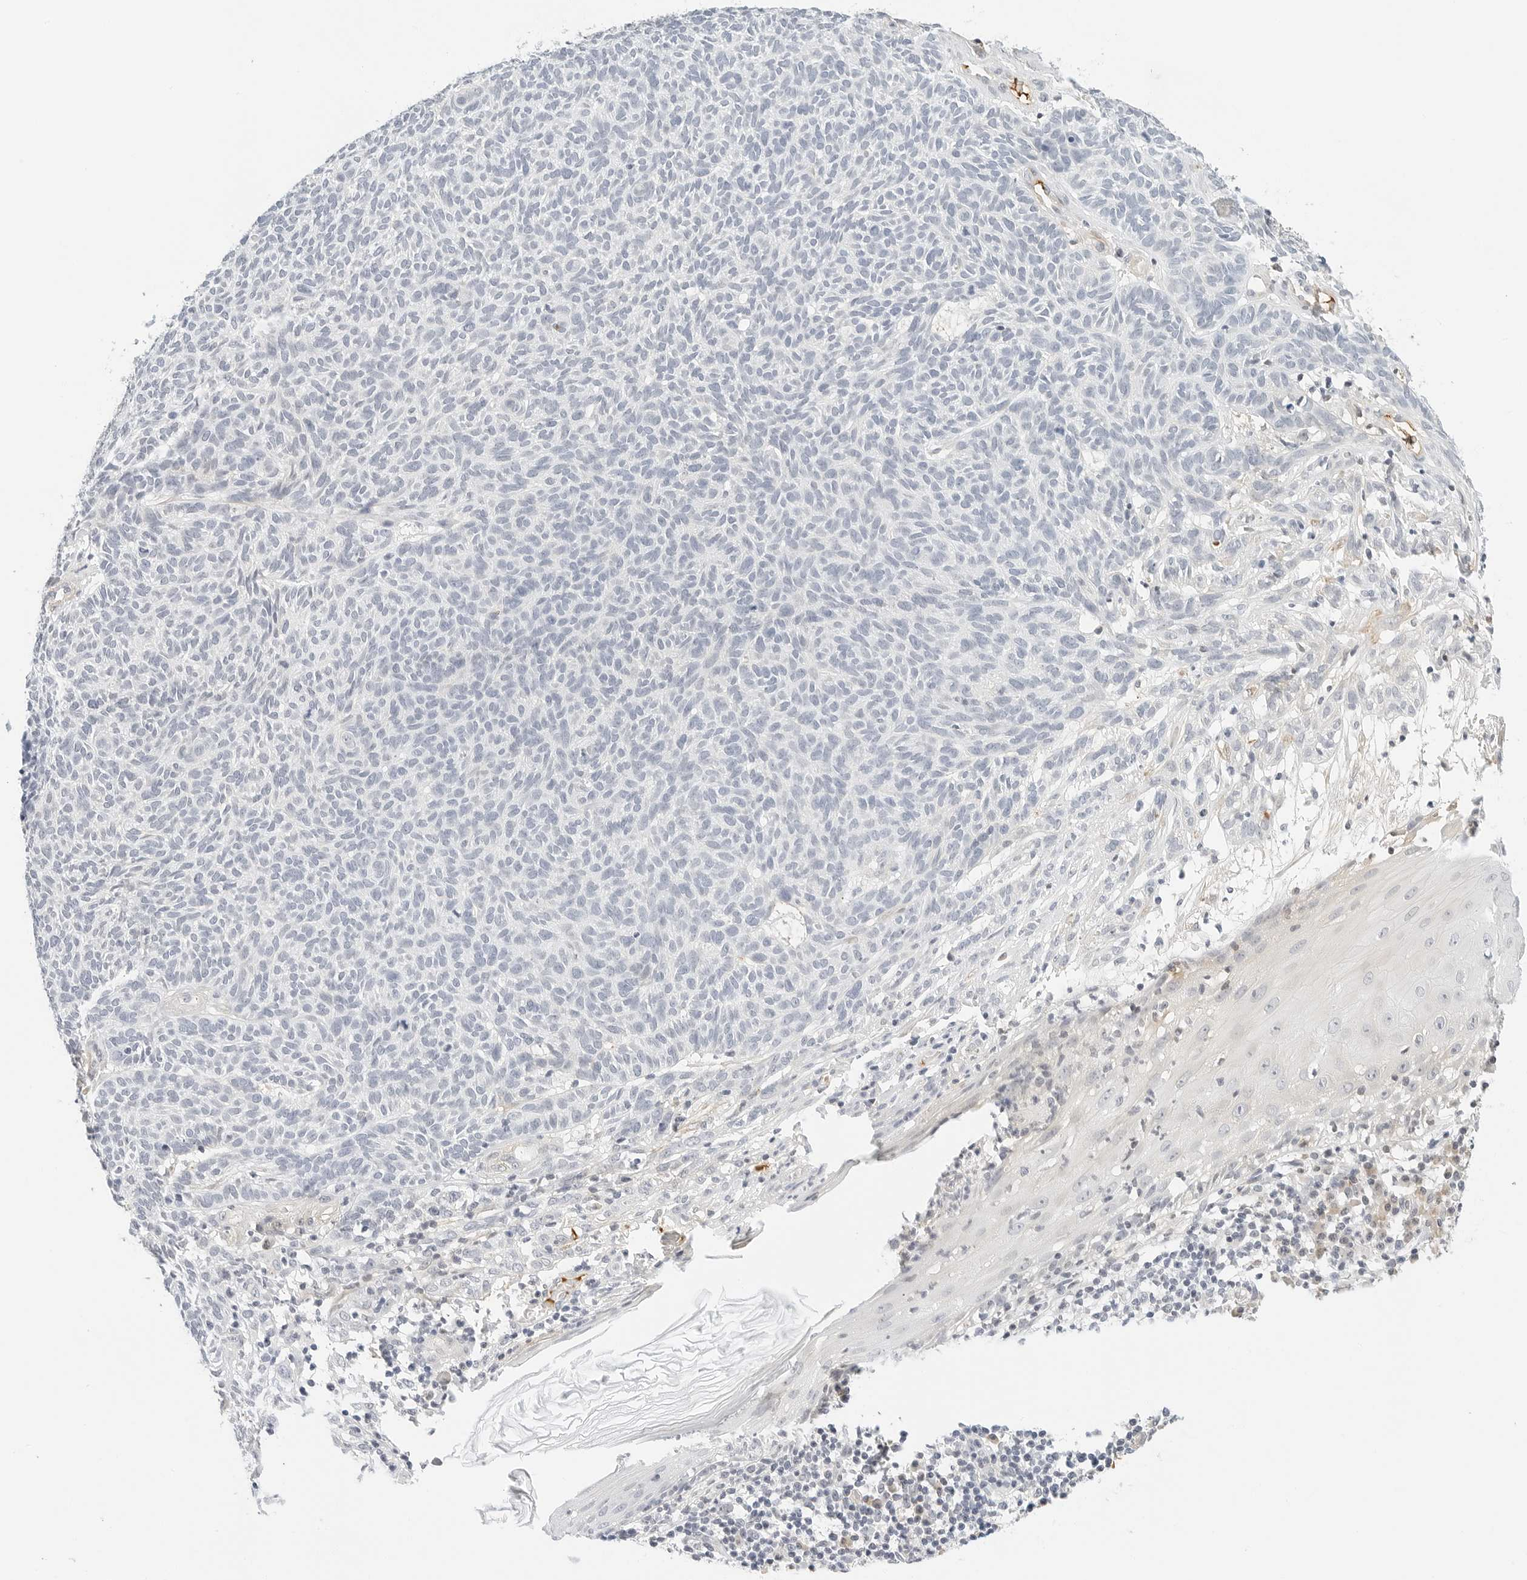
{"staining": {"intensity": "negative", "quantity": "none", "location": "none"}, "tissue": "skin cancer", "cell_type": "Tumor cells", "image_type": "cancer", "snomed": [{"axis": "morphology", "description": "Squamous cell carcinoma, NOS"}, {"axis": "topography", "description": "Skin"}], "caption": "Squamous cell carcinoma (skin) stained for a protein using immunohistochemistry demonstrates no positivity tumor cells.", "gene": "PKDCC", "patient": {"sex": "female", "age": 90}}